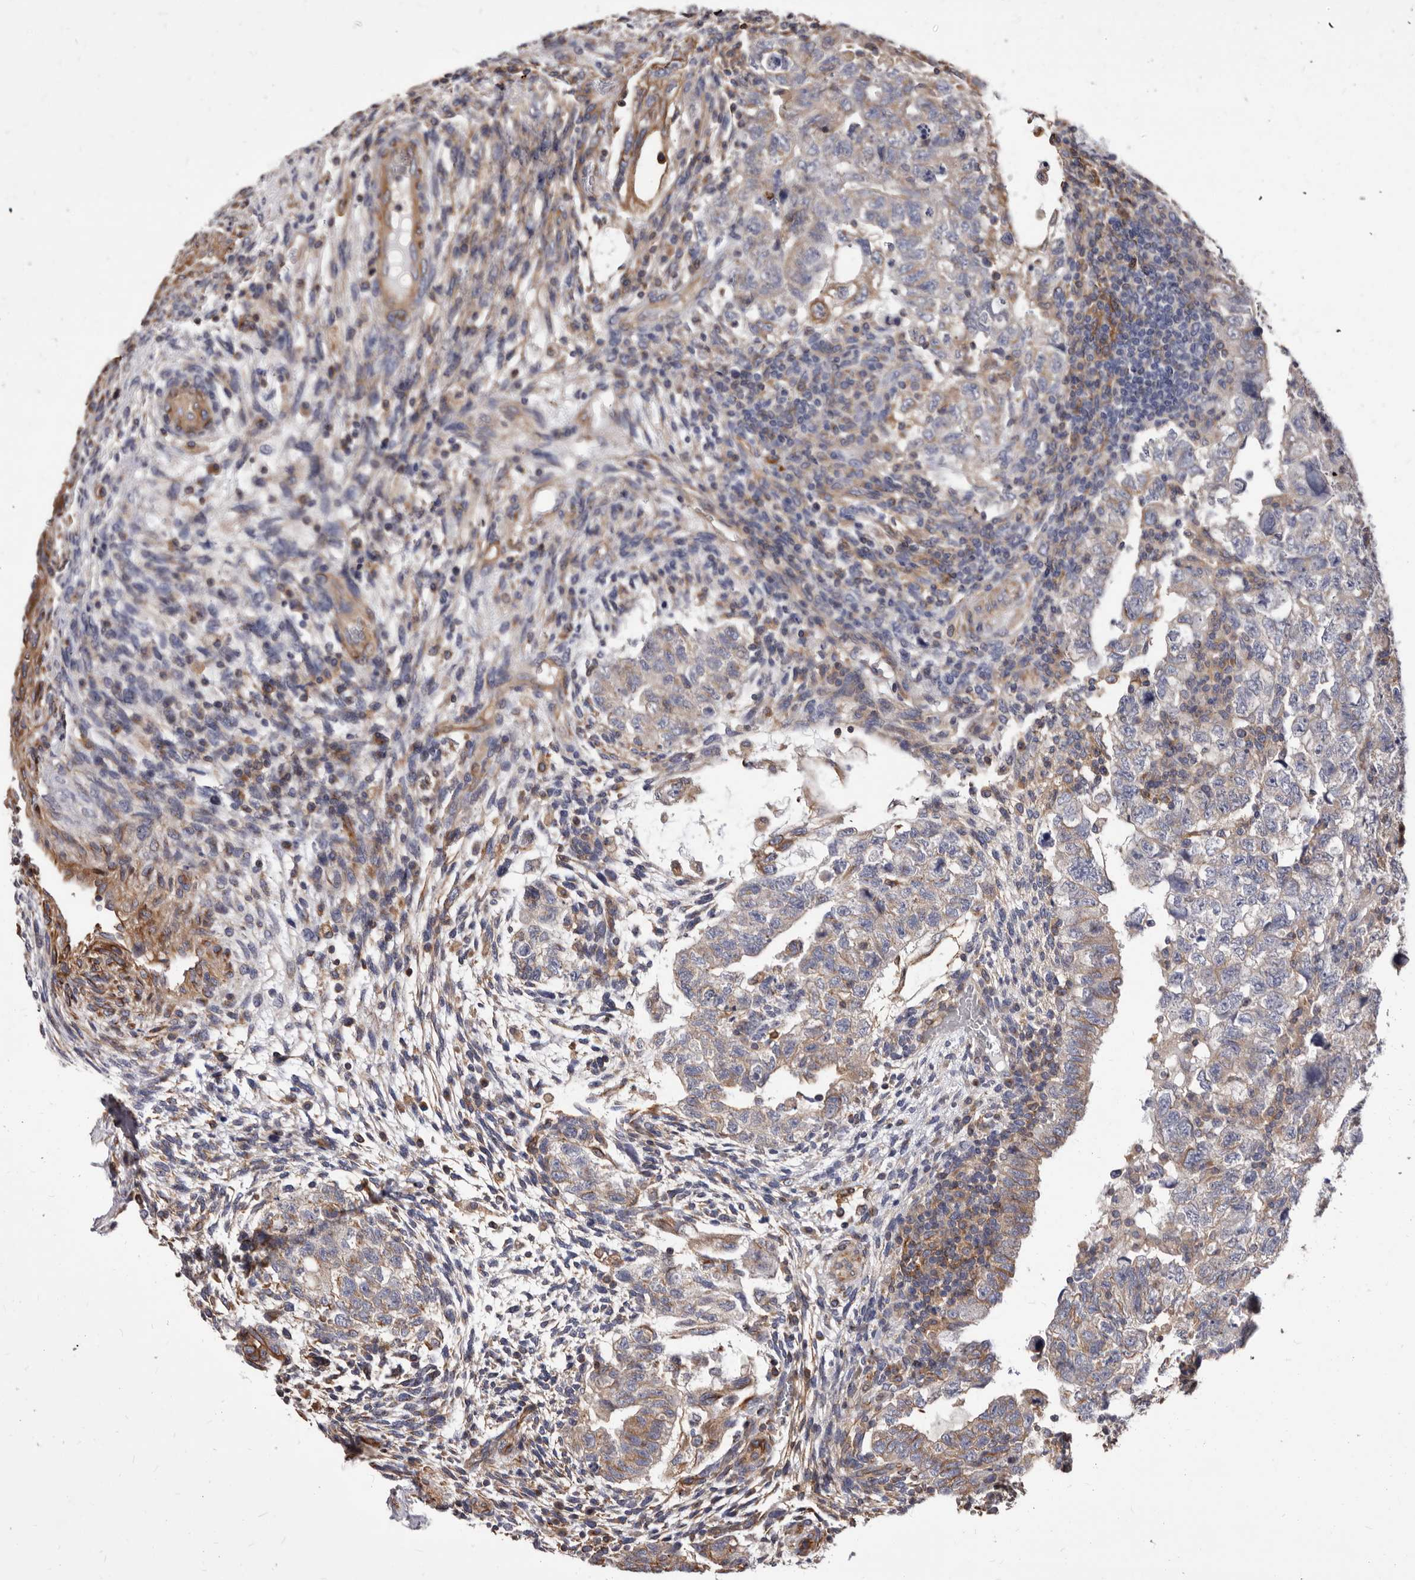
{"staining": {"intensity": "weak", "quantity": "25%-75%", "location": "cytoplasmic/membranous"}, "tissue": "testis cancer", "cell_type": "Tumor cells", "image_type": "cancer", "snomed": [{"axis": "morphology", "description": "Carcinoma, Embryonal, NOS"}, {"axis": "topography", "description": "Testis"}], "caption": "Testis embryonal carcinoma tissue demonstrates weak cytoplasmic/membranous positivity in about 25%-75% of tumor cells, visualized by immunohistochemistry.", "gene": "NIBAN1", "patient": {"sex": "male", "age": 36}}